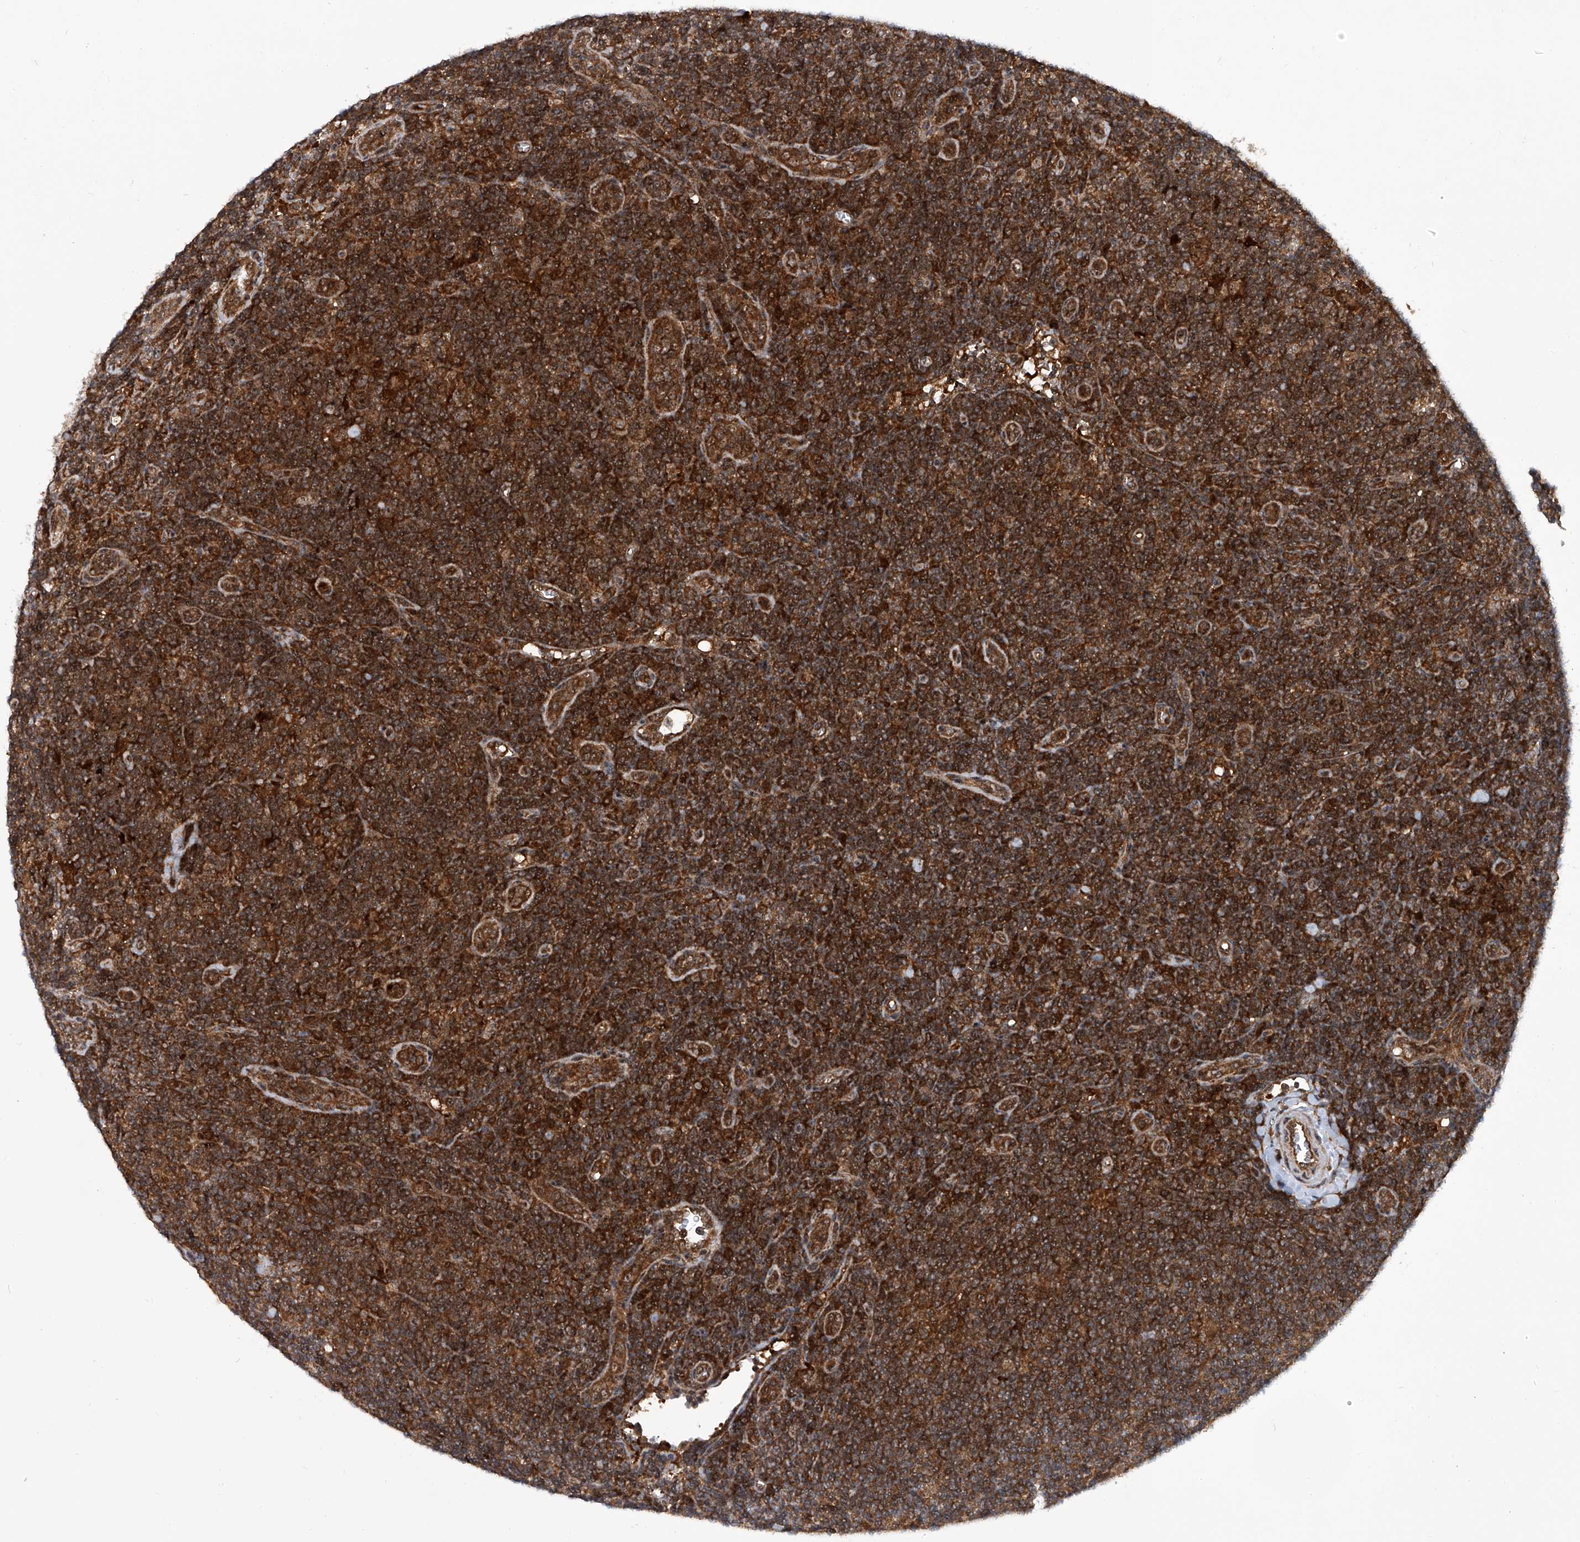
{"staining": {"intensity": "strong", "quantity": ">75%", "location": "cytoplasmic/membranous"}, "tissue": "lymphoma", "cell_type": "Tumor cells", "image_type": "cancer", "snomed": [{"axis": "morphology", "description": "Hodgkin's disease, NOS"}, {"axis": "topography", "description": "Lymph node"}], "caption": "Immunohistochemical staining of lymphoma demonstrates strong cytoplasmic/membranous protein staining in about >75% of tumor cells.", "gene": "CISH", "patient": {"sex": "female", "age": 57}}